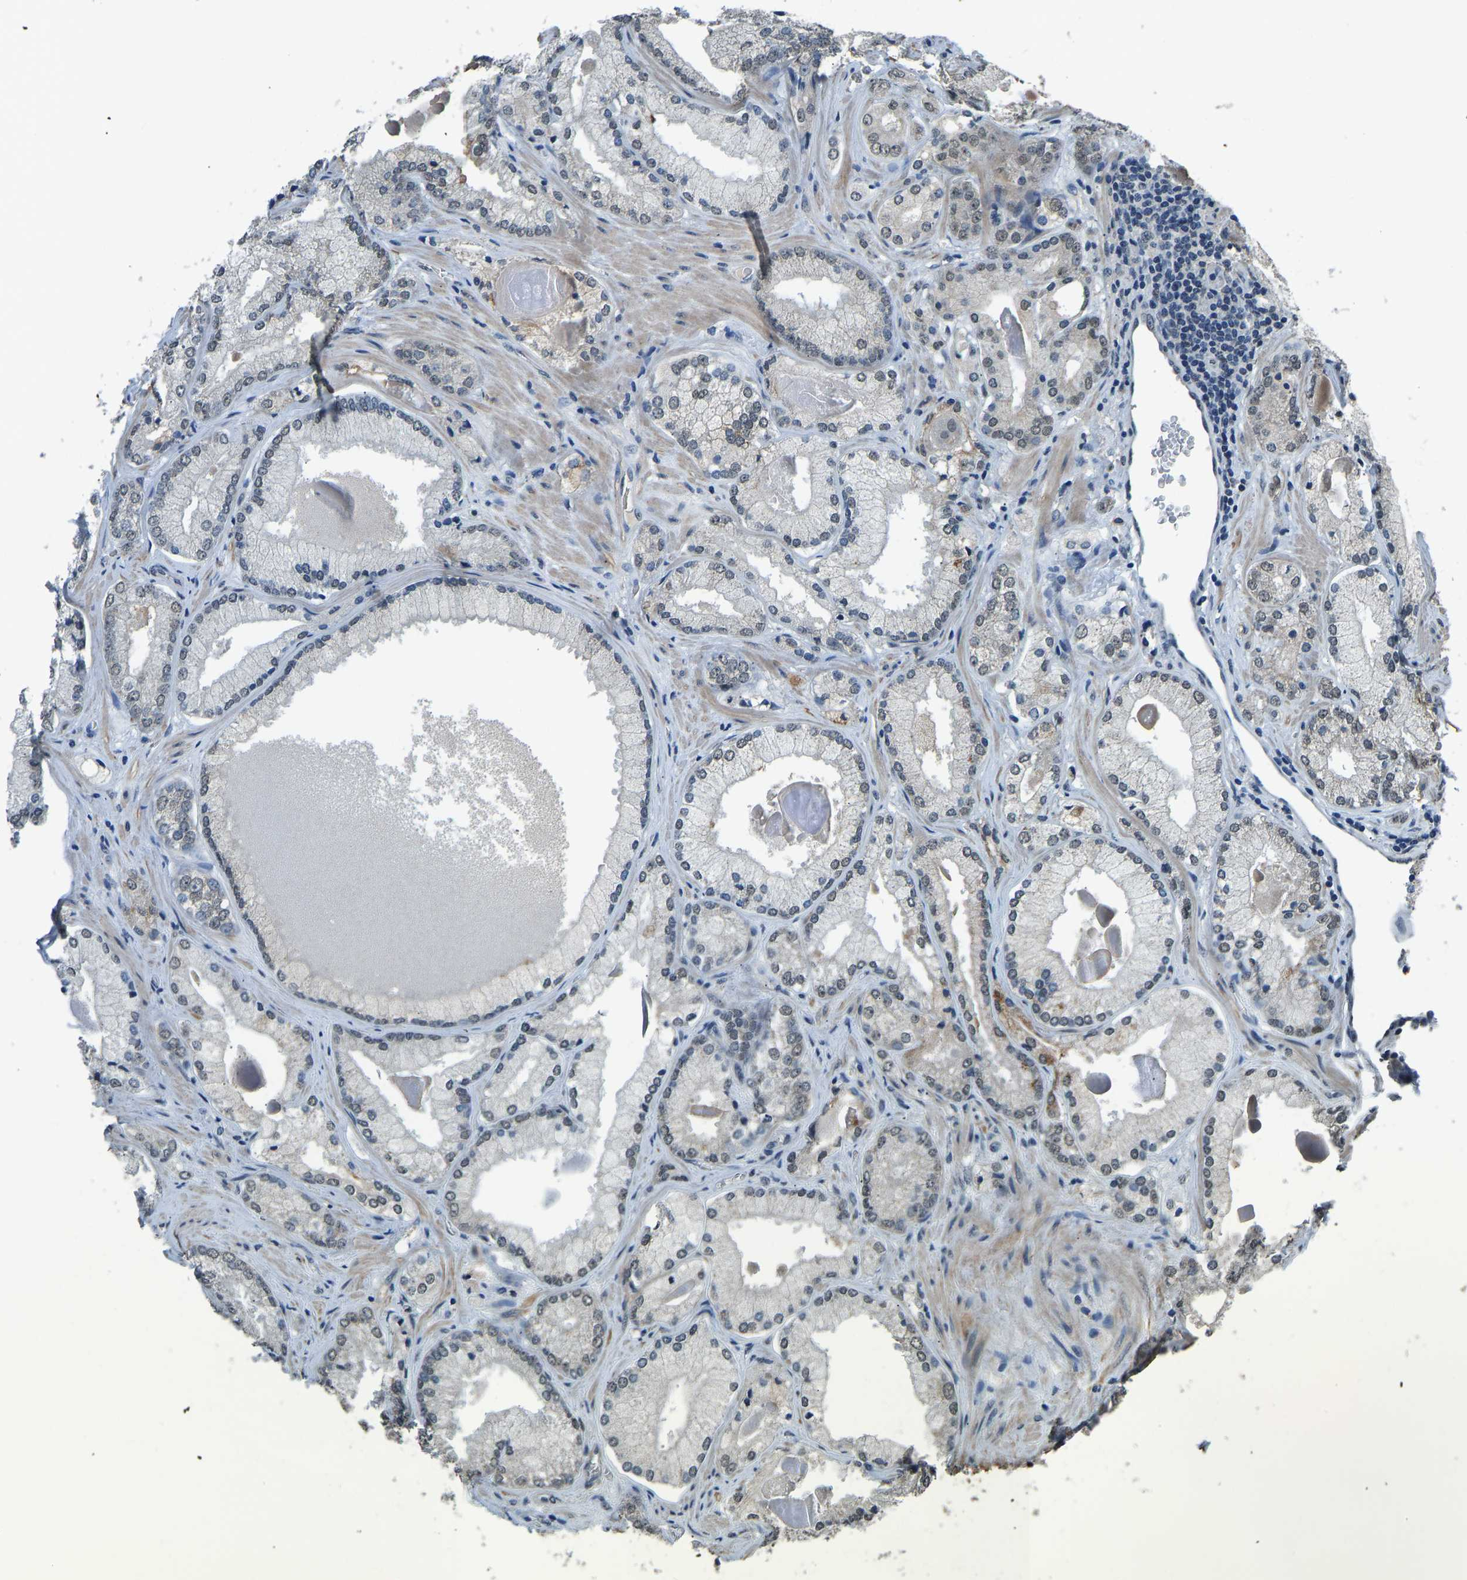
{"staining": {"intensity": "negative", "quantity": "none", "location": "none"}, "tissue": "prostate cancer", "cell_type": "Tumor cells", "image_type": "cancer", "snomed": [{"axis": "morphology", "description": "Adenocarcinoma, Low grade"}, {"axis": "topography", "description": "Prostate"}], "caption": "Tumor cells are negative for protein expression in human prostate cancer (low-grade adenocarcinoma).", "gene": "FOS", "patient": {"sex": "male", "age": 65}}